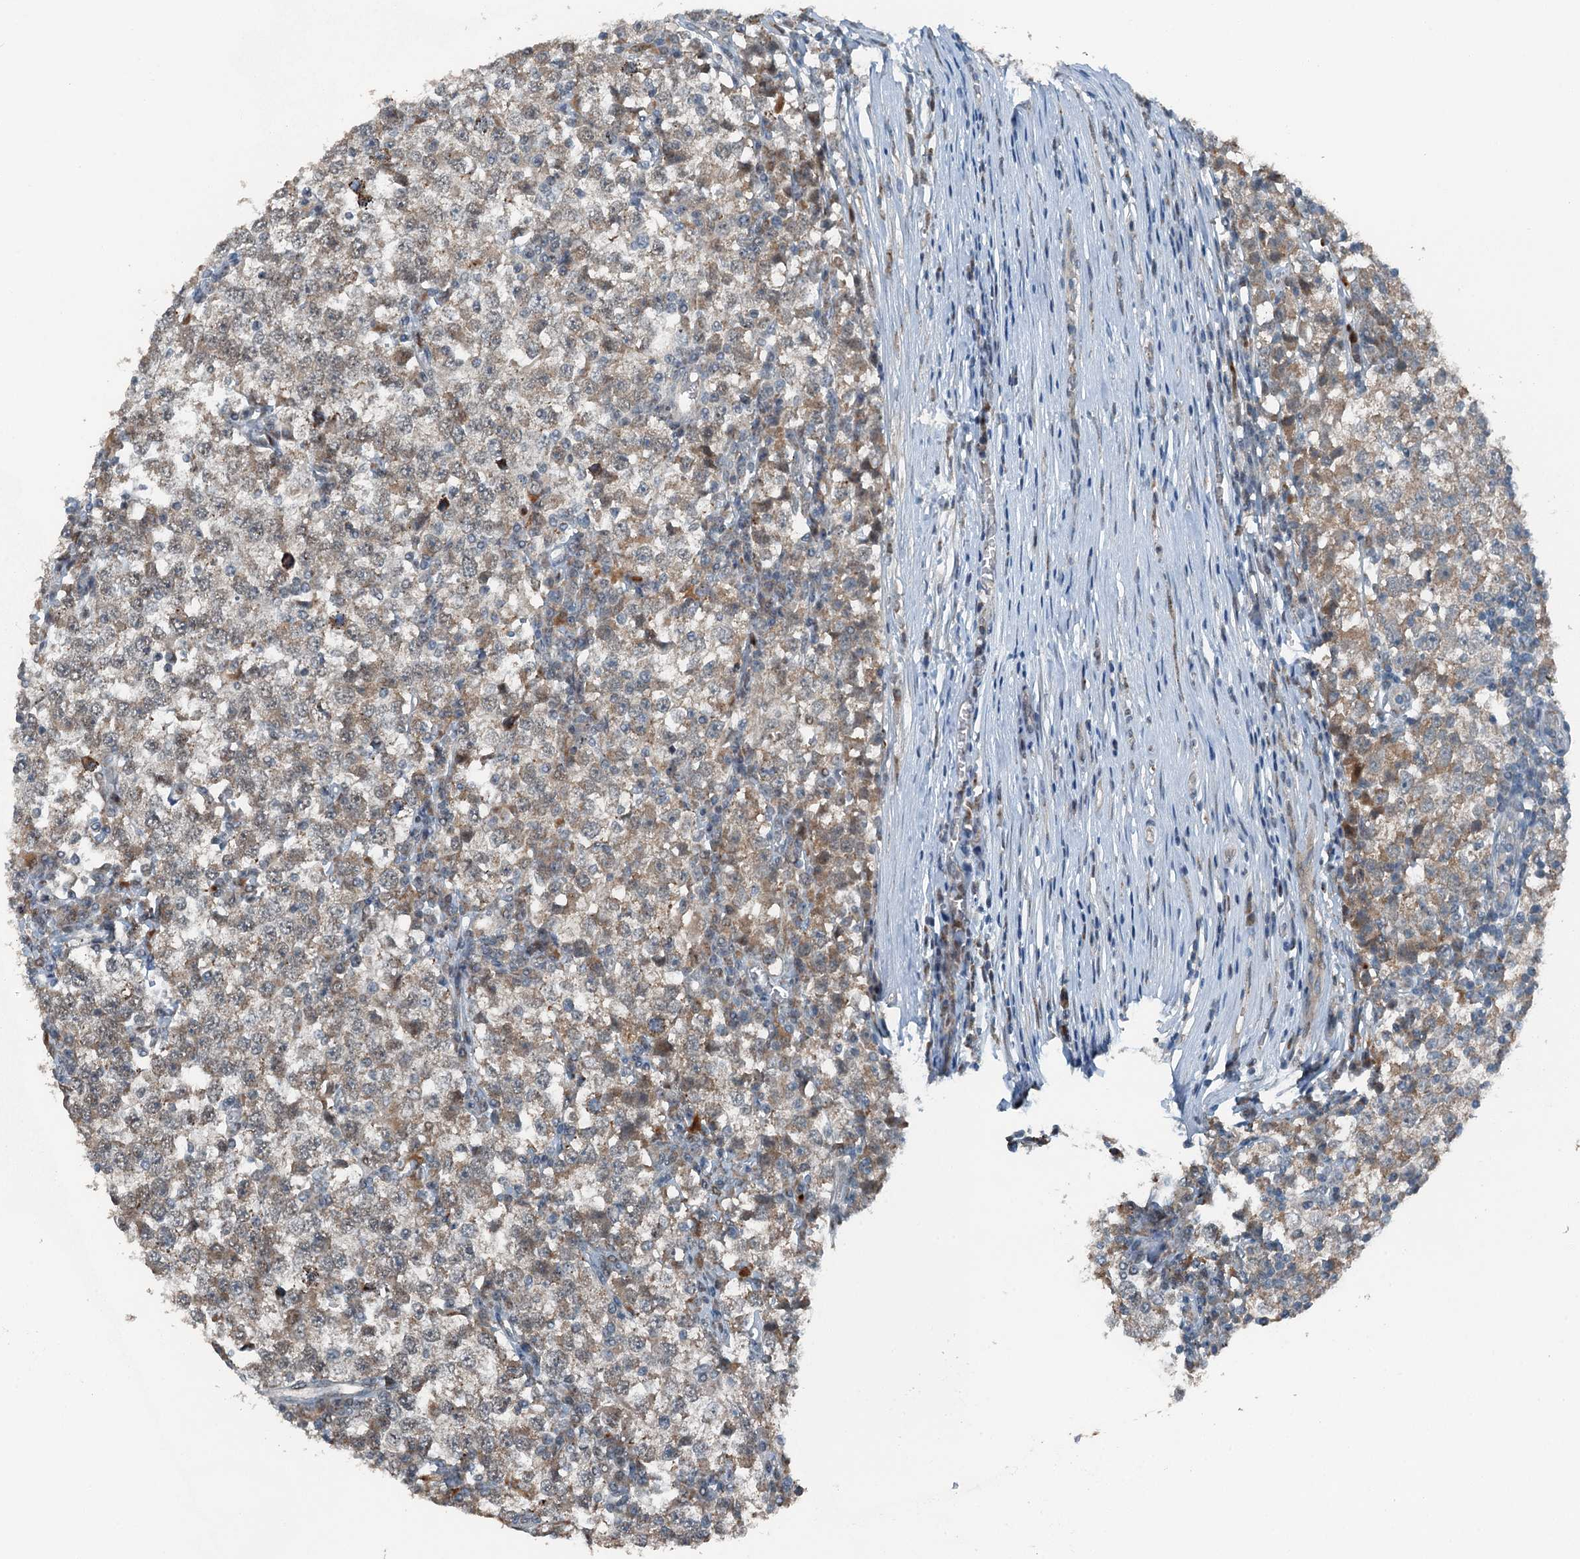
{"staining": {"intensity": "weak", "quantity": ">75%", "location": "cytoplasmic/membranous"}, "tissue": "testis cancer", "cell_type": "Tumor cells", "image_type": "cancer", "snomed": [{"axis": "morphology", "description": "Seminoma, NOS"}, {"axis": "topography", "description": "Testis"}], "caption": "Immunohistochemical staining of testis seminoma exhibits weak cytoplasmic/membranous protein positivity in approximately >75% of tumor cells.", "gene": "BMERB1", "patient": {"sex": "male", "age": 65}}